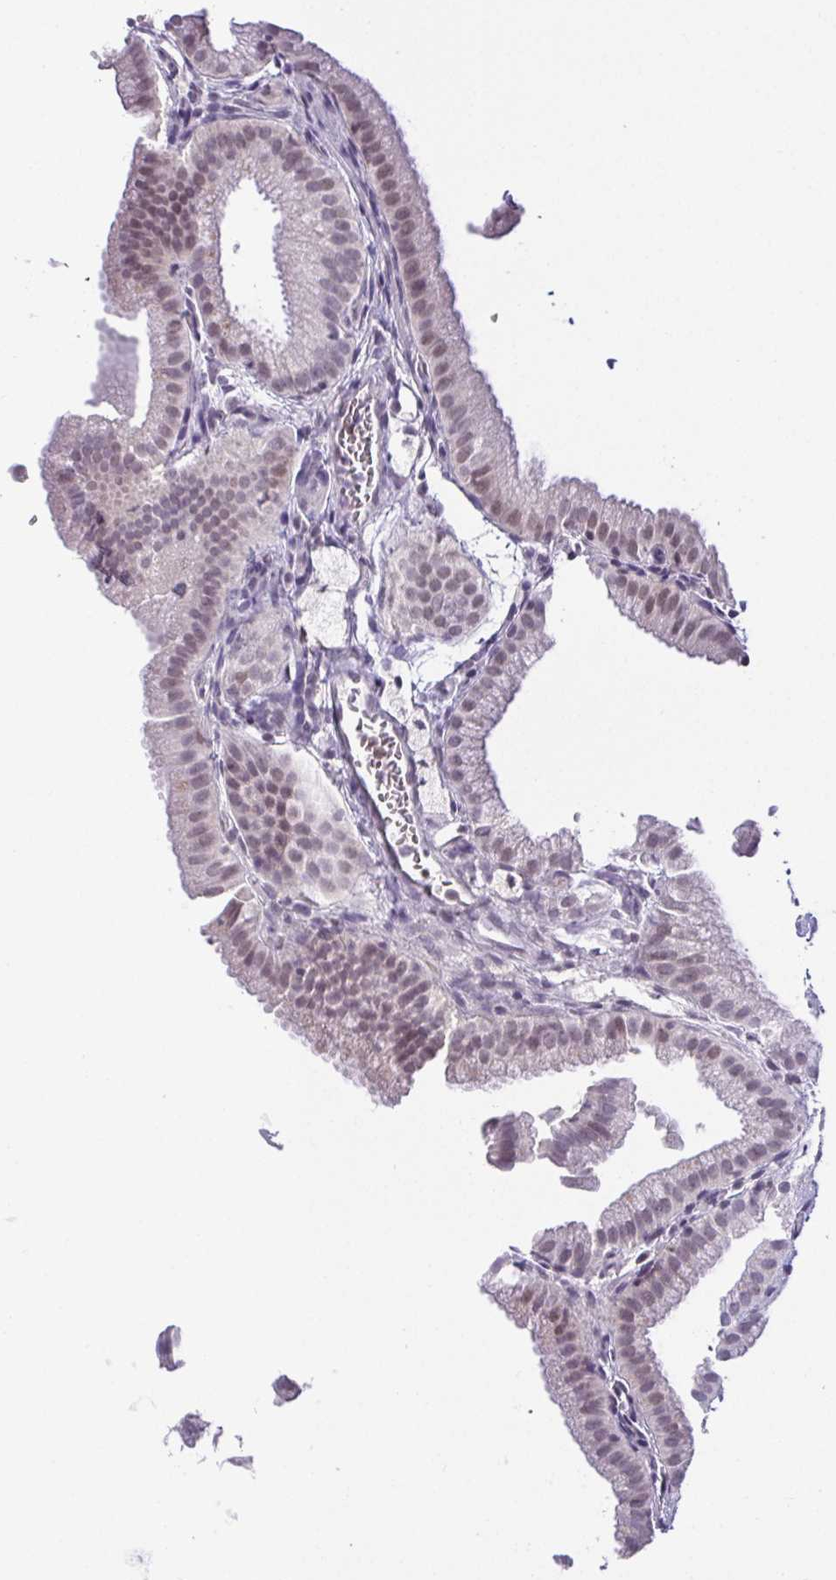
{"staining": {"intensity": "moderate", "quantity": "<25%", "location": "nuclear"}, "tissue": "gallbladder", "cell_type": "Glandular cells", "image_type": "normal", "snomed": [{"axis": "morphology", "description": "Normal tissue, NOS"}, {"axis": "topography", "description": "Gallbladder"}], "caption": "About <25% of glandular cells in normal human gallbladder reveal moderate nuclear protein positivity as visualized by brown immunohistochemical staining.", "gene": "RBM3", "patient": {"sex": "female", "age": 63}}